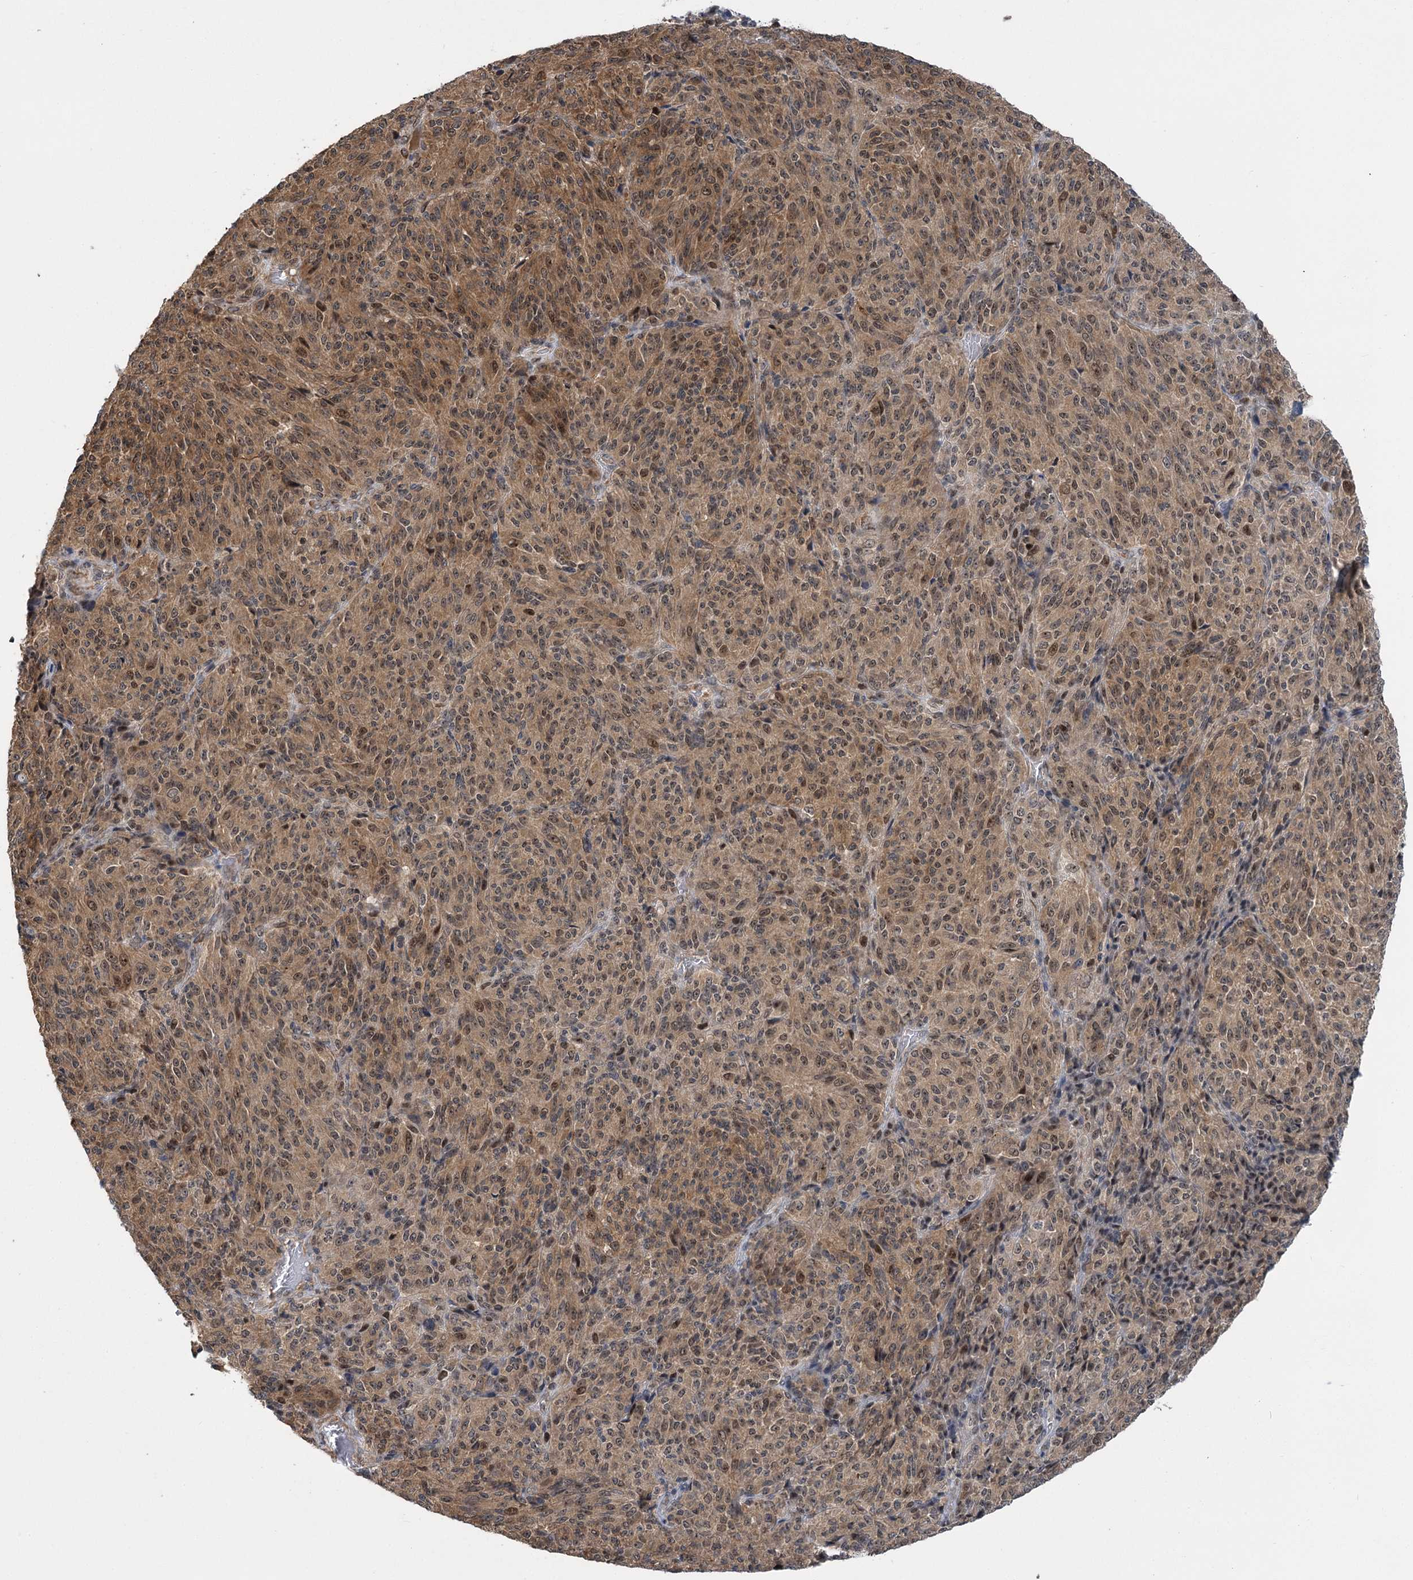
{"staining": {"intensity": "weak", "quantity": "25%-75%", "location": "nuclear"}, "tissue": "melanoma", "cell_type": "Tumor cells", "image_type": "cancer", "snomed": [{"axis": "morphology", "description": "Malignant melanoma, Metastatic site"}, {"axis": "topography", "description": "Brain"}], "caption": "A high-resolution photomicrograph shows immunohistochemistry (IHC) staining of malignant melanoma (metastatic site), which exhibits weak nuclear staining in about 25%-75% of tumor cells.", "gene": "SERGEF", "patient": {"sex": "female", "age": 56}}